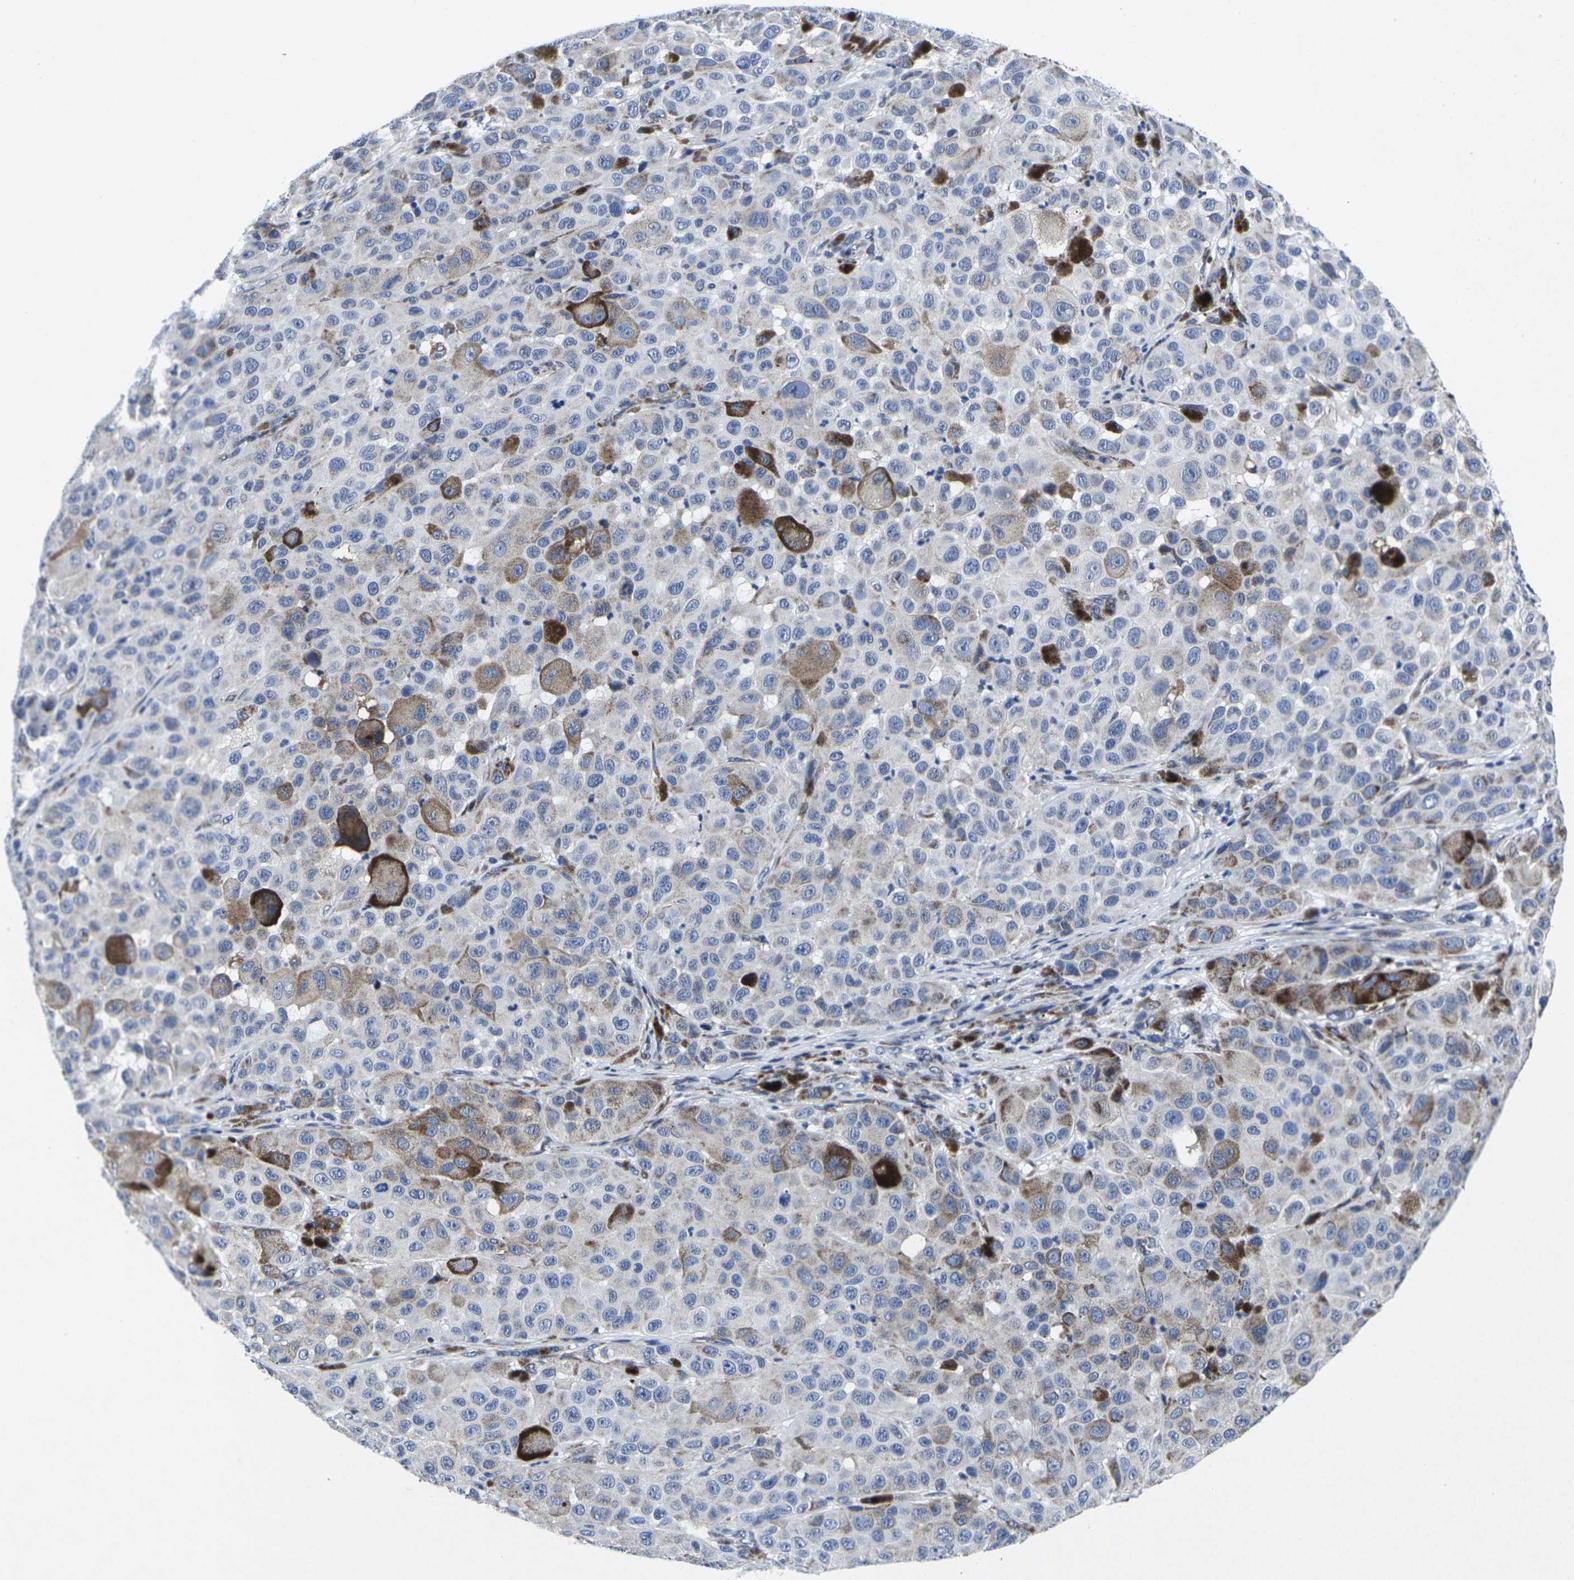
{"staining": {"intensity": "moderate", "quantity": "<25%", "location": "cytoplasmic/membranous"}, "tissue": "melanoma", "cell_type": "Tumor cells", "image_type": "cancer", "snomed": [{"axis": "morphology", "description": "Malignant melanoma, NOS"}, {"axis": "topography", "description": "Skin"}], "caption": "Human melanoma stained with a brown dye shows moderate cytoplasmic/membranous positive positivity in approximately <25% of tumor cells.", "gene": "RPN1", "patient": {"sex": "male", "age": 96}}